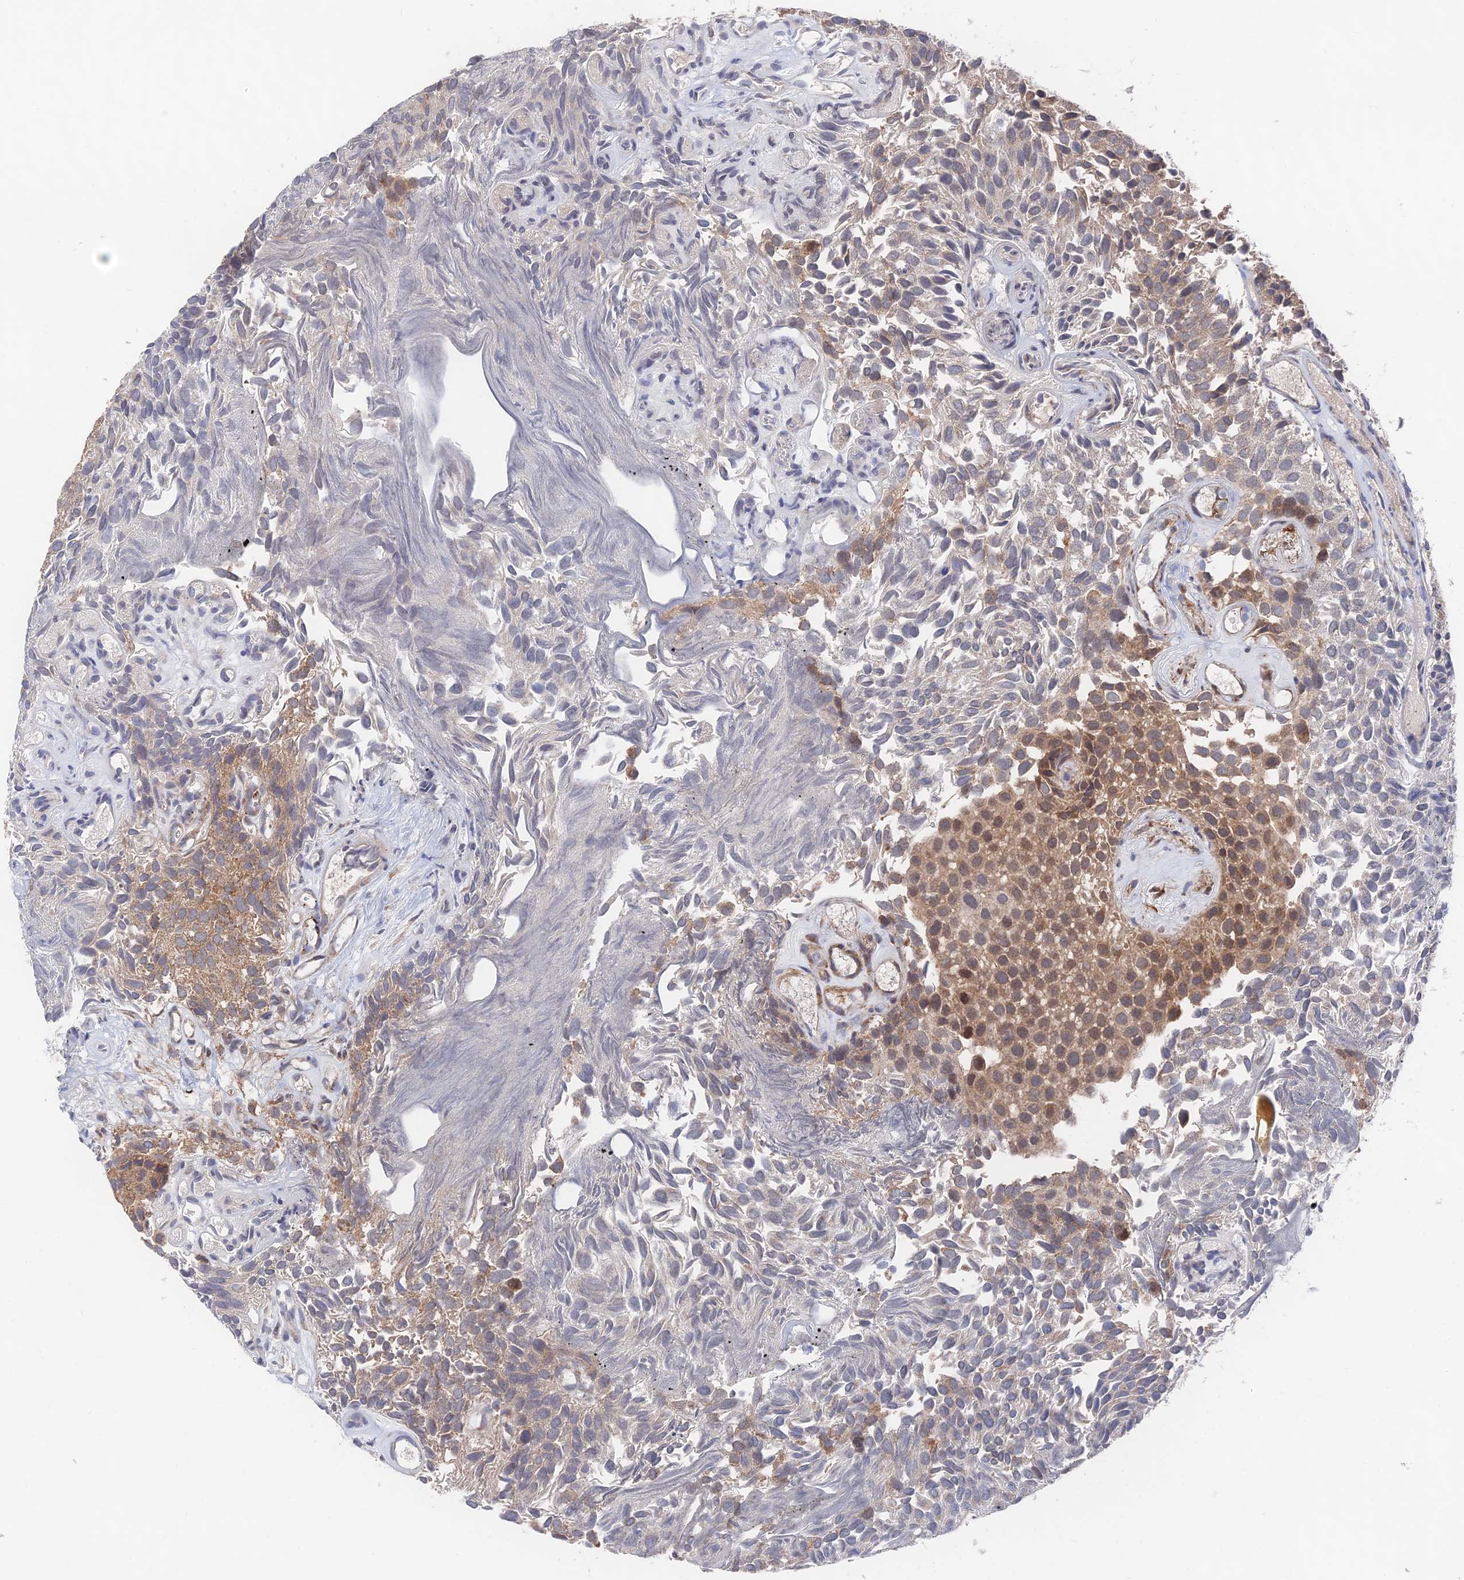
{"staining": {"intensity": "moderate", "quantity": ">75%", "location": "cytoplasmic/membranous"}, "tissue": "urothelial cancer", "cell_type": "Tumor cells", "image_type": "cancer", "snomed": [{"axis": "morphology", "description": "Urothelial carcinoma, Low grade"}, {"axis": "topography", "description": "Urinary bladder"}], "caption": "IHC (DAB (3,3'-diaminobenzidine)) staining of urothelial cancer reveals moderate cytoplasmic/membranous protein staining in about >75% of tumor cells. The staining is performed using DAB brown chromogen to label protein expression. The nuclei are counter-stained blue using hematoxylin.", "gene": "ZNF320", "patient": {"sex": "male", "age": 89}}